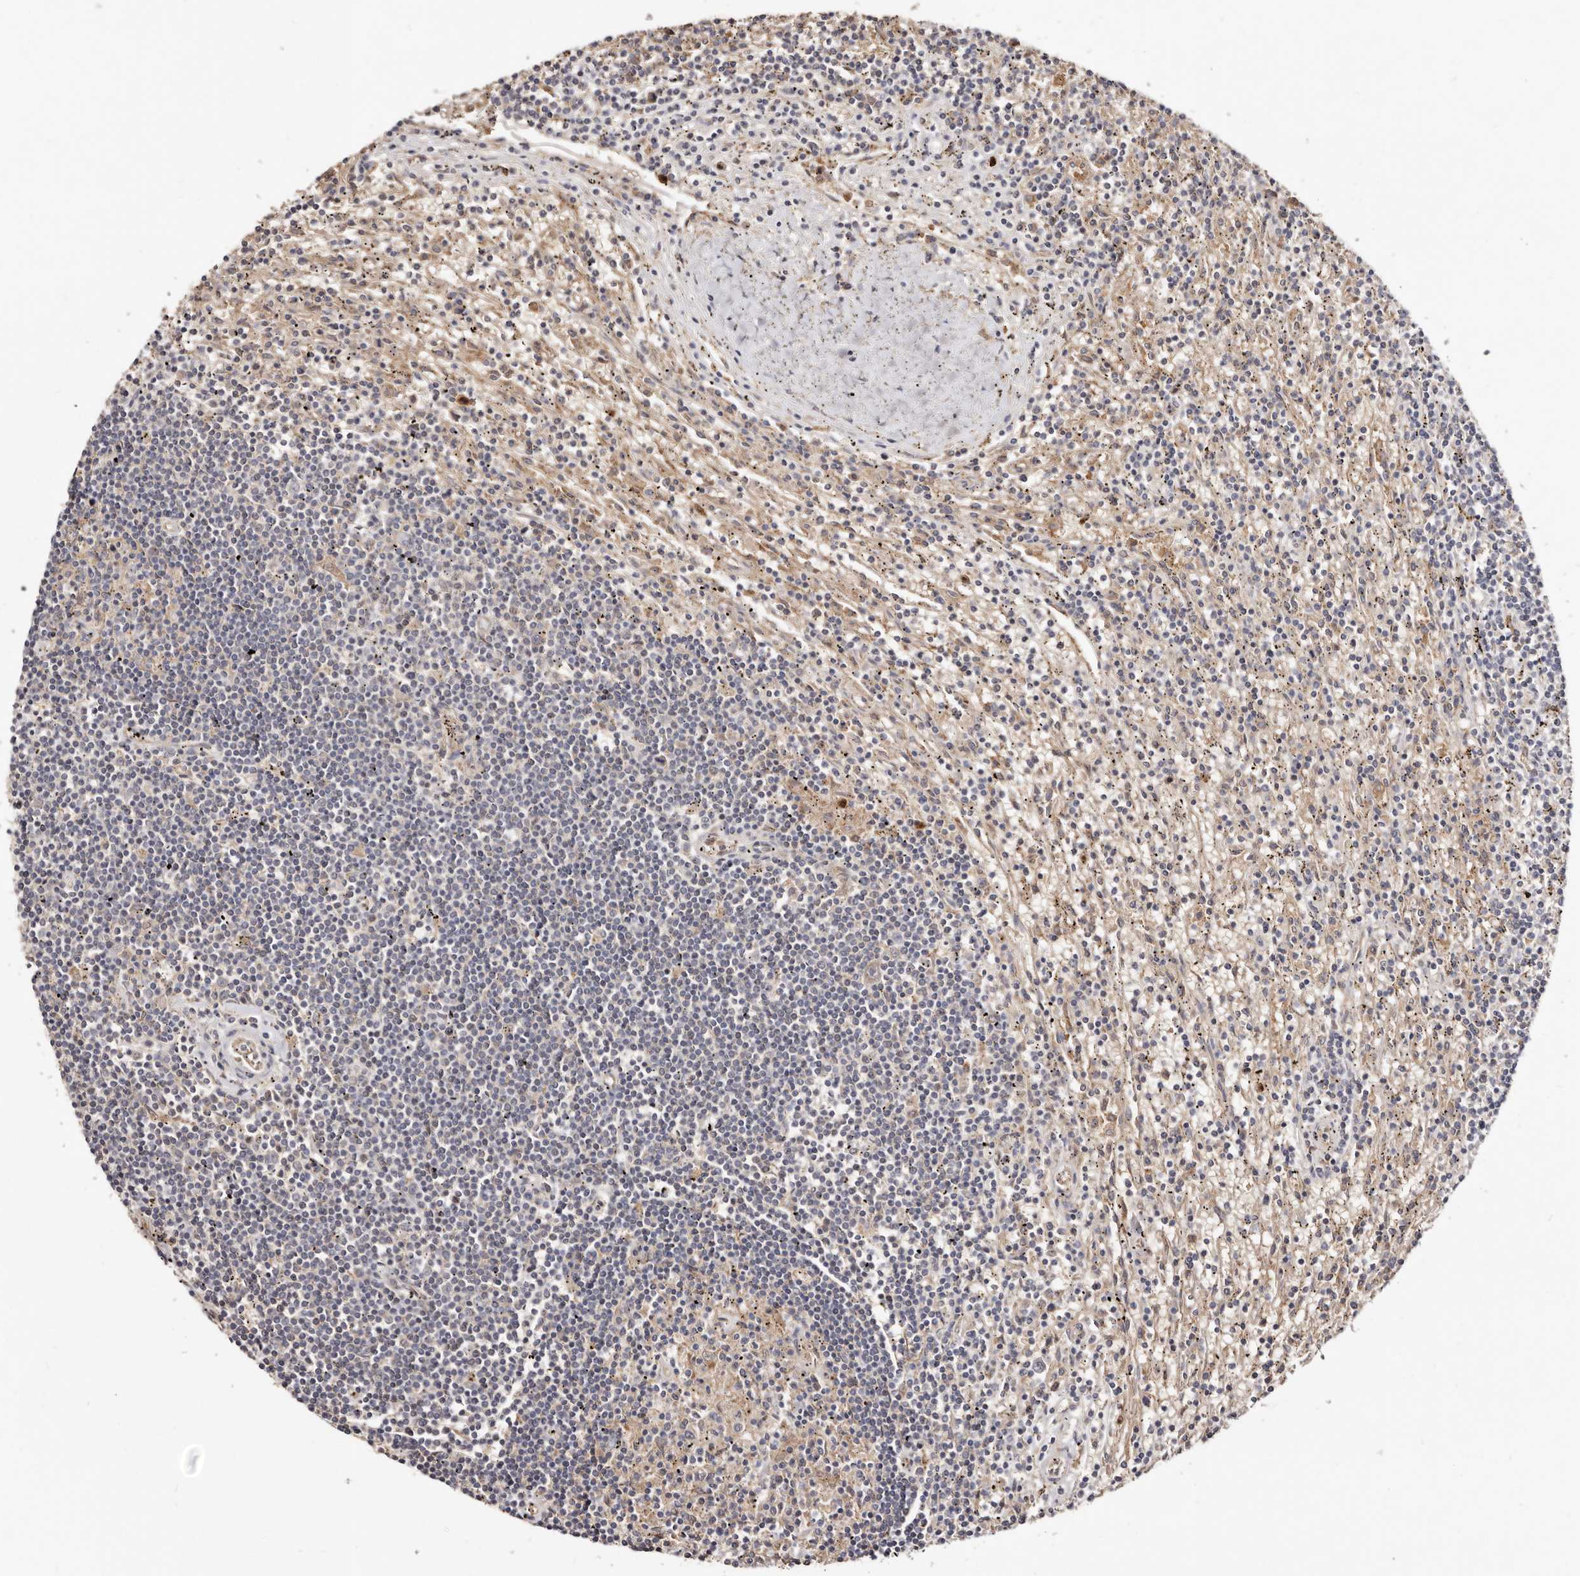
{"staining": {"intensity": "negative", "quantity": "none", "location": "none"}, "tissue": "lymphoma", "cell_type": "Tumor cells", "image_type": "cancer", "snomed": [{"axis": "morphology", "description": "Malignant lymphoma, non-Hodgkin's type, Low grade"}, {"axis": "topography", "description": "Spleen"}], "caption": "Human lymphoma stained for a protein using immunohistochemistry (IHC) reveals no expression in tumor cells.", "gene": "LRRC25", "patient": {"sex": "male", "age": 76}}